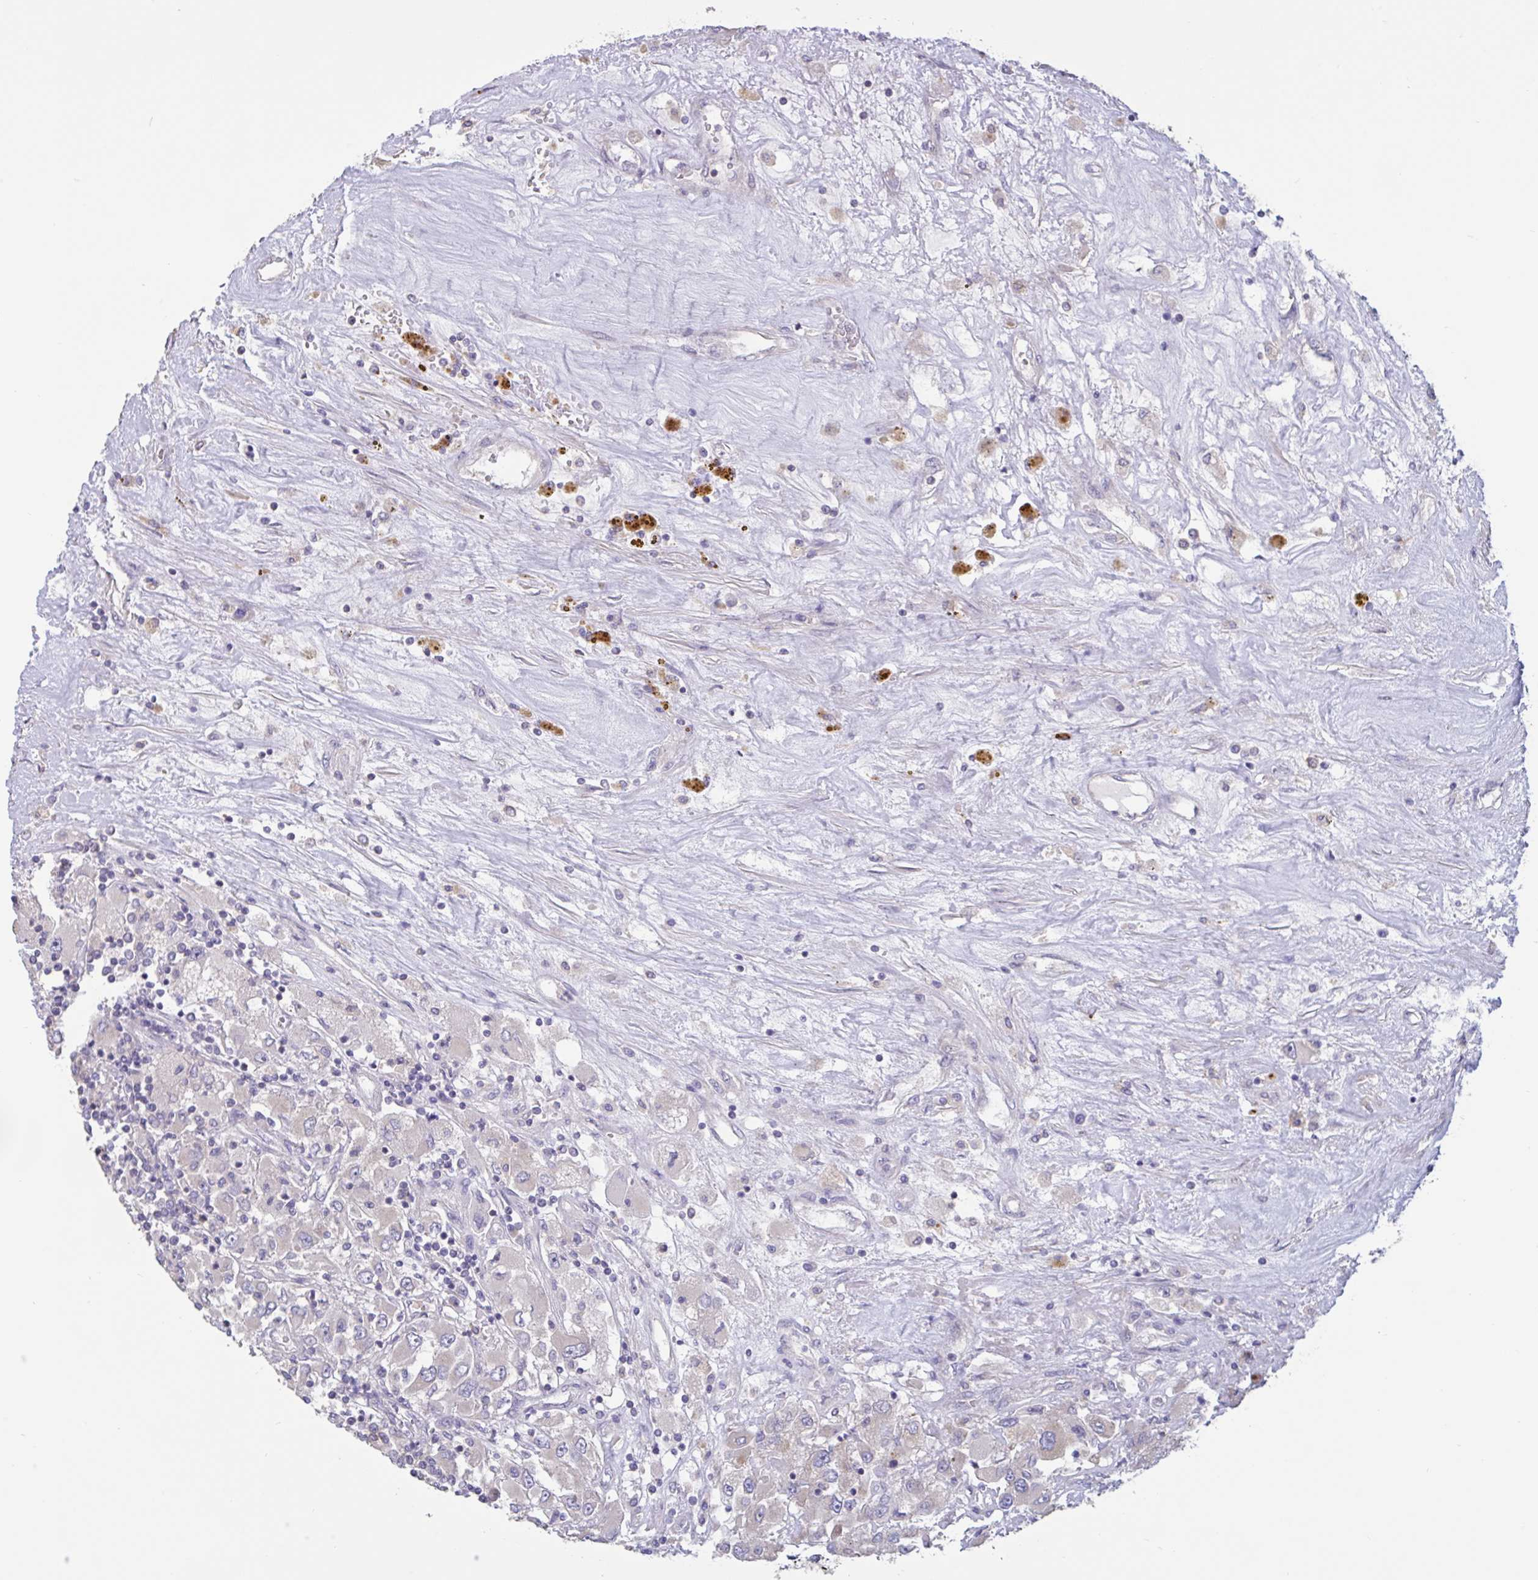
{"staining": {"intensity": "negative", "quantity": "none", "location": "none"}, "tissue": "renal cancer", "cell_type": "Tumor cells", "image_type": "cancer", "snomed": [{"axis": "morphology", "description": "Adenocarcinoma, NOS"}, {"axis": "topography", "description": "Kidney"}], "caption": "This image is of renal adenocarcinoma stained with IHC to label a protein in brown with the nuclei are counter-stained blue. There is no staining in tumor cells. The staining was performed using DAB to visualize the protein expression in brown, while the nuclei were stained in blue with hematoxylin (Magnification: 20x).", "gene": "DDX39A", "patient": {"sex": "female", "age": 52}}